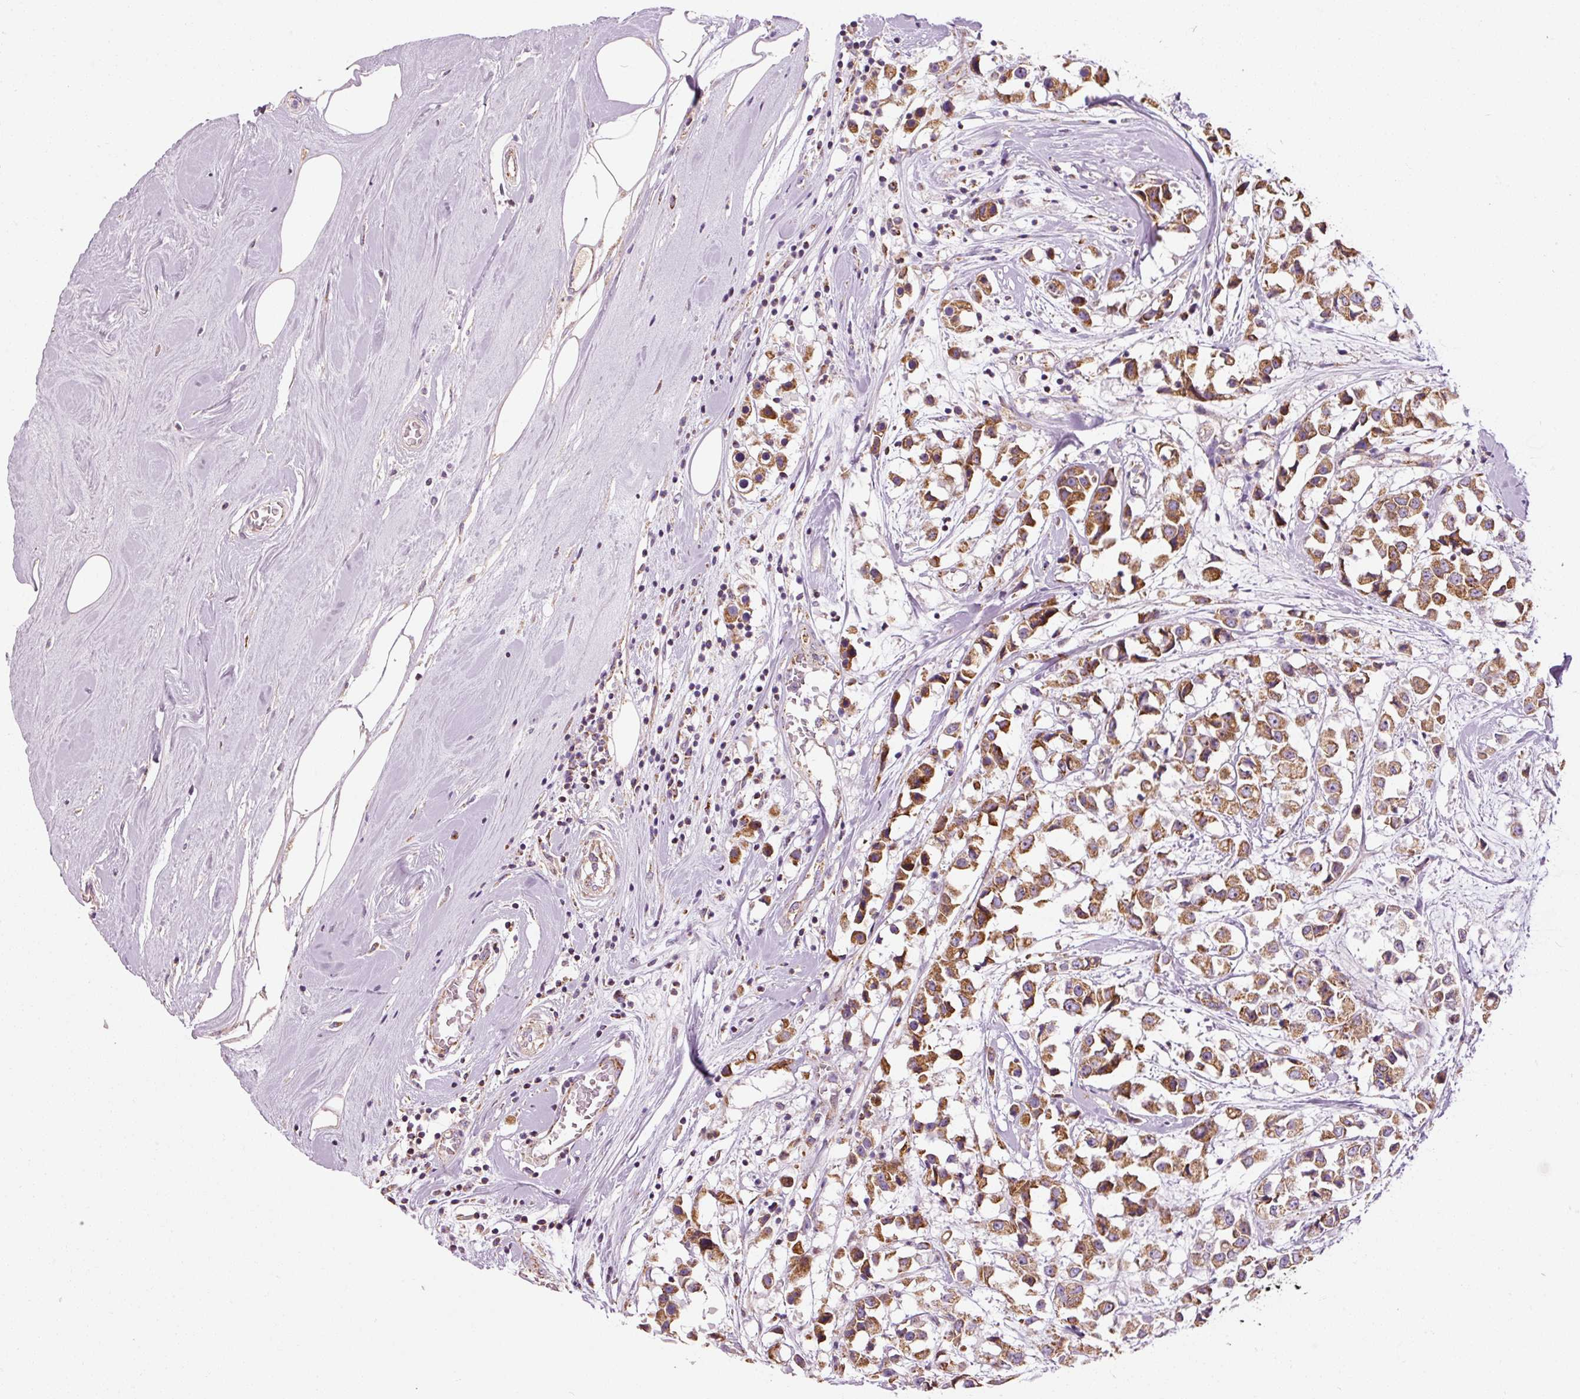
{"staining": {"intensity": "moderate", "quantity": ">75%", "location": "cytoplasmic/membranous"}, "tissue": "breast cancer", "cell_type": "Tumor cells", "image_type": "cancer", "snomed": [{"axis": "morphology", "description": "Duct carcinoma"}, {"axis": "topography", "description": "Breast"}], "caption": "This is a photomicrograph of IHC staining of breast invasive ductal carcinoma, which shows moderate positivity in the cytoplasmic/membranous of tumor cells.", "gene": "NDUFB4", "patient": {"sex": "female", "age": 61}}